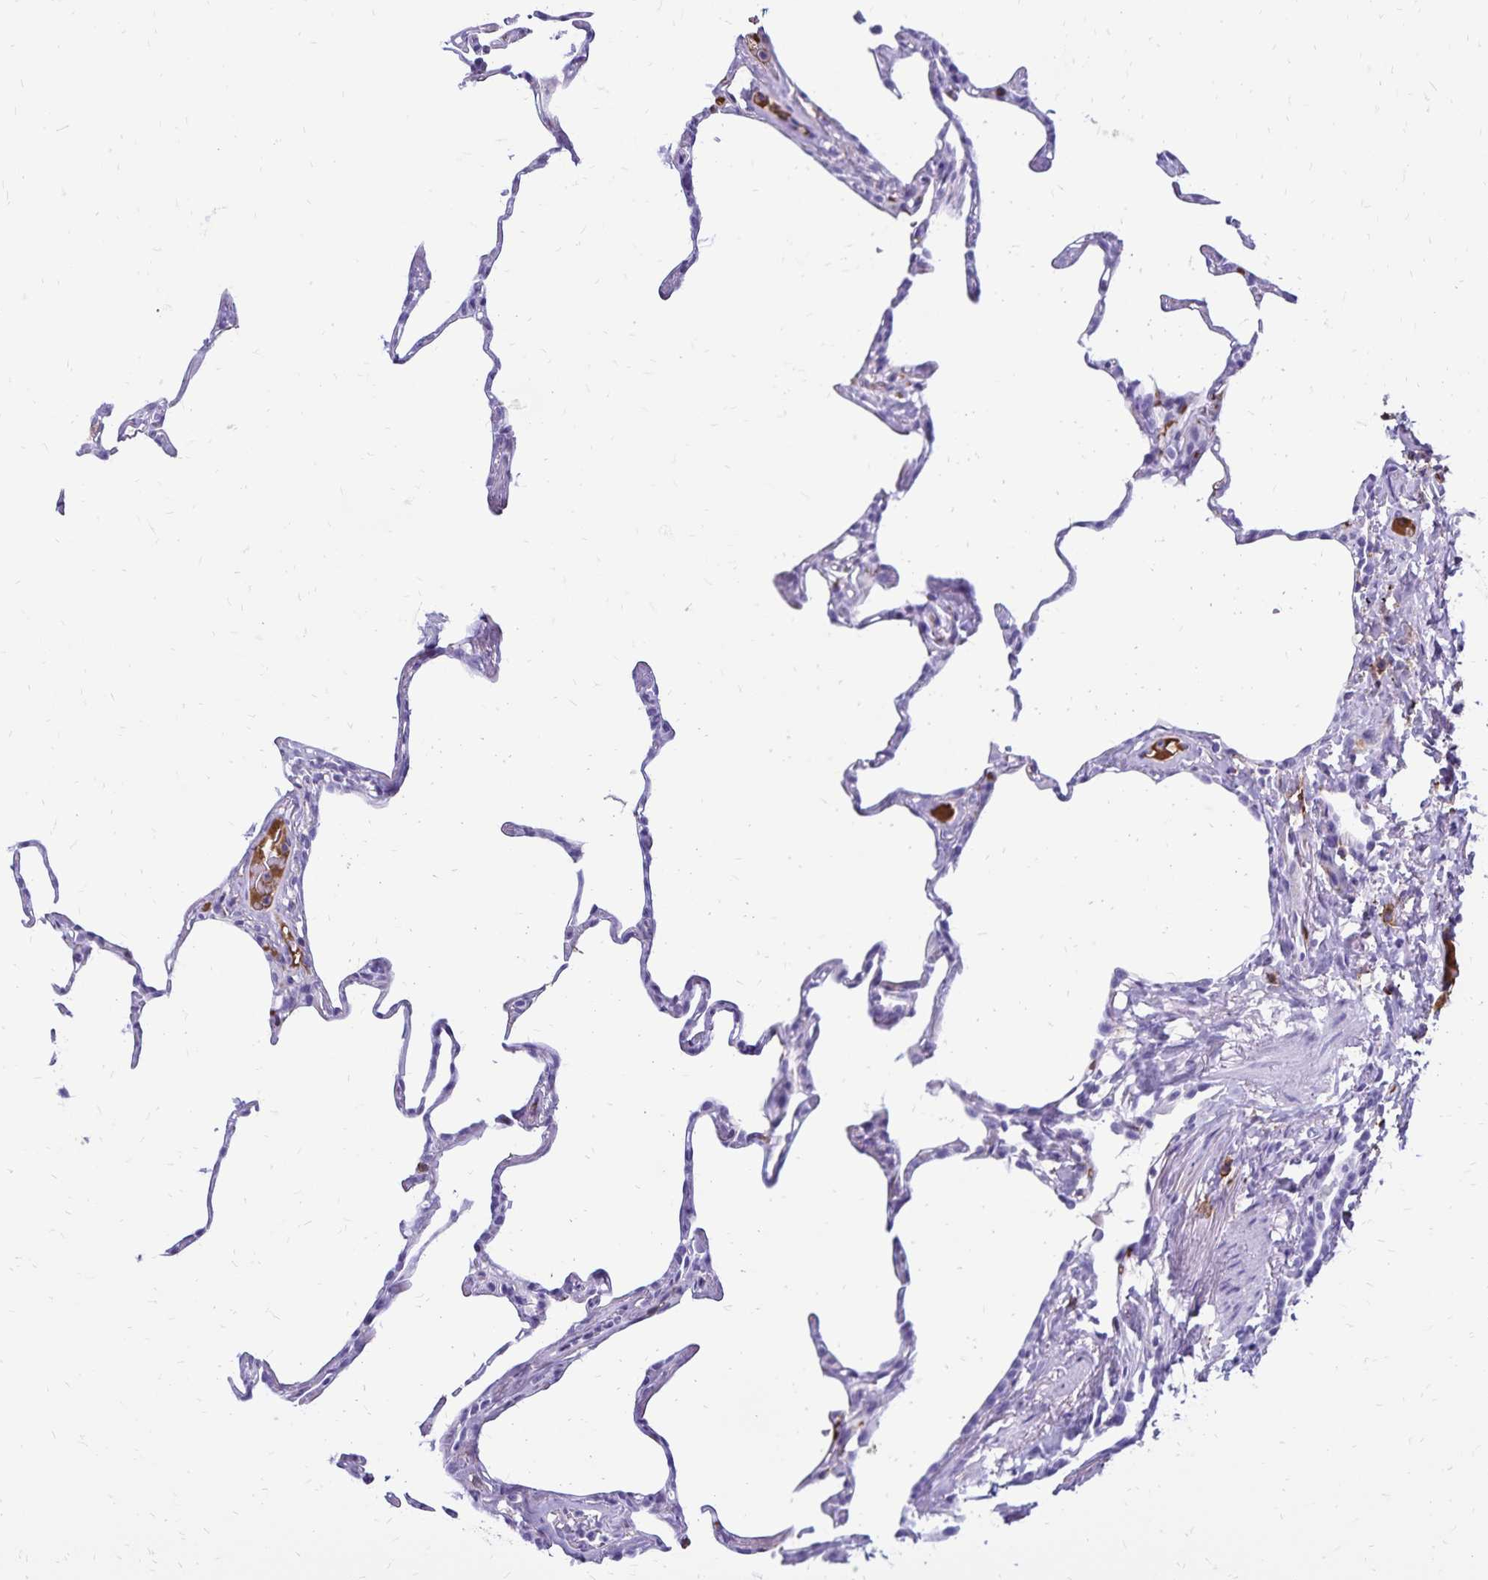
{"staining": {"intensity": "negative", "quantity": "none", "location": "none"}, "tissue": "lung", "cell_type": "Alveolar cells", "image_type": "normal", "snomed": [{"axis": "morphology", "description": "Normal tissue, NOS"}, {"axis": "topography", "description": "Lung"}], "caption": "Immunohistochemistry micrograph of benign human lung stained for a protein (brown), which demonstrates no staining in alveolar cells.", "gene": "CD27", "patient": {"sex": "male", "age": 65}}